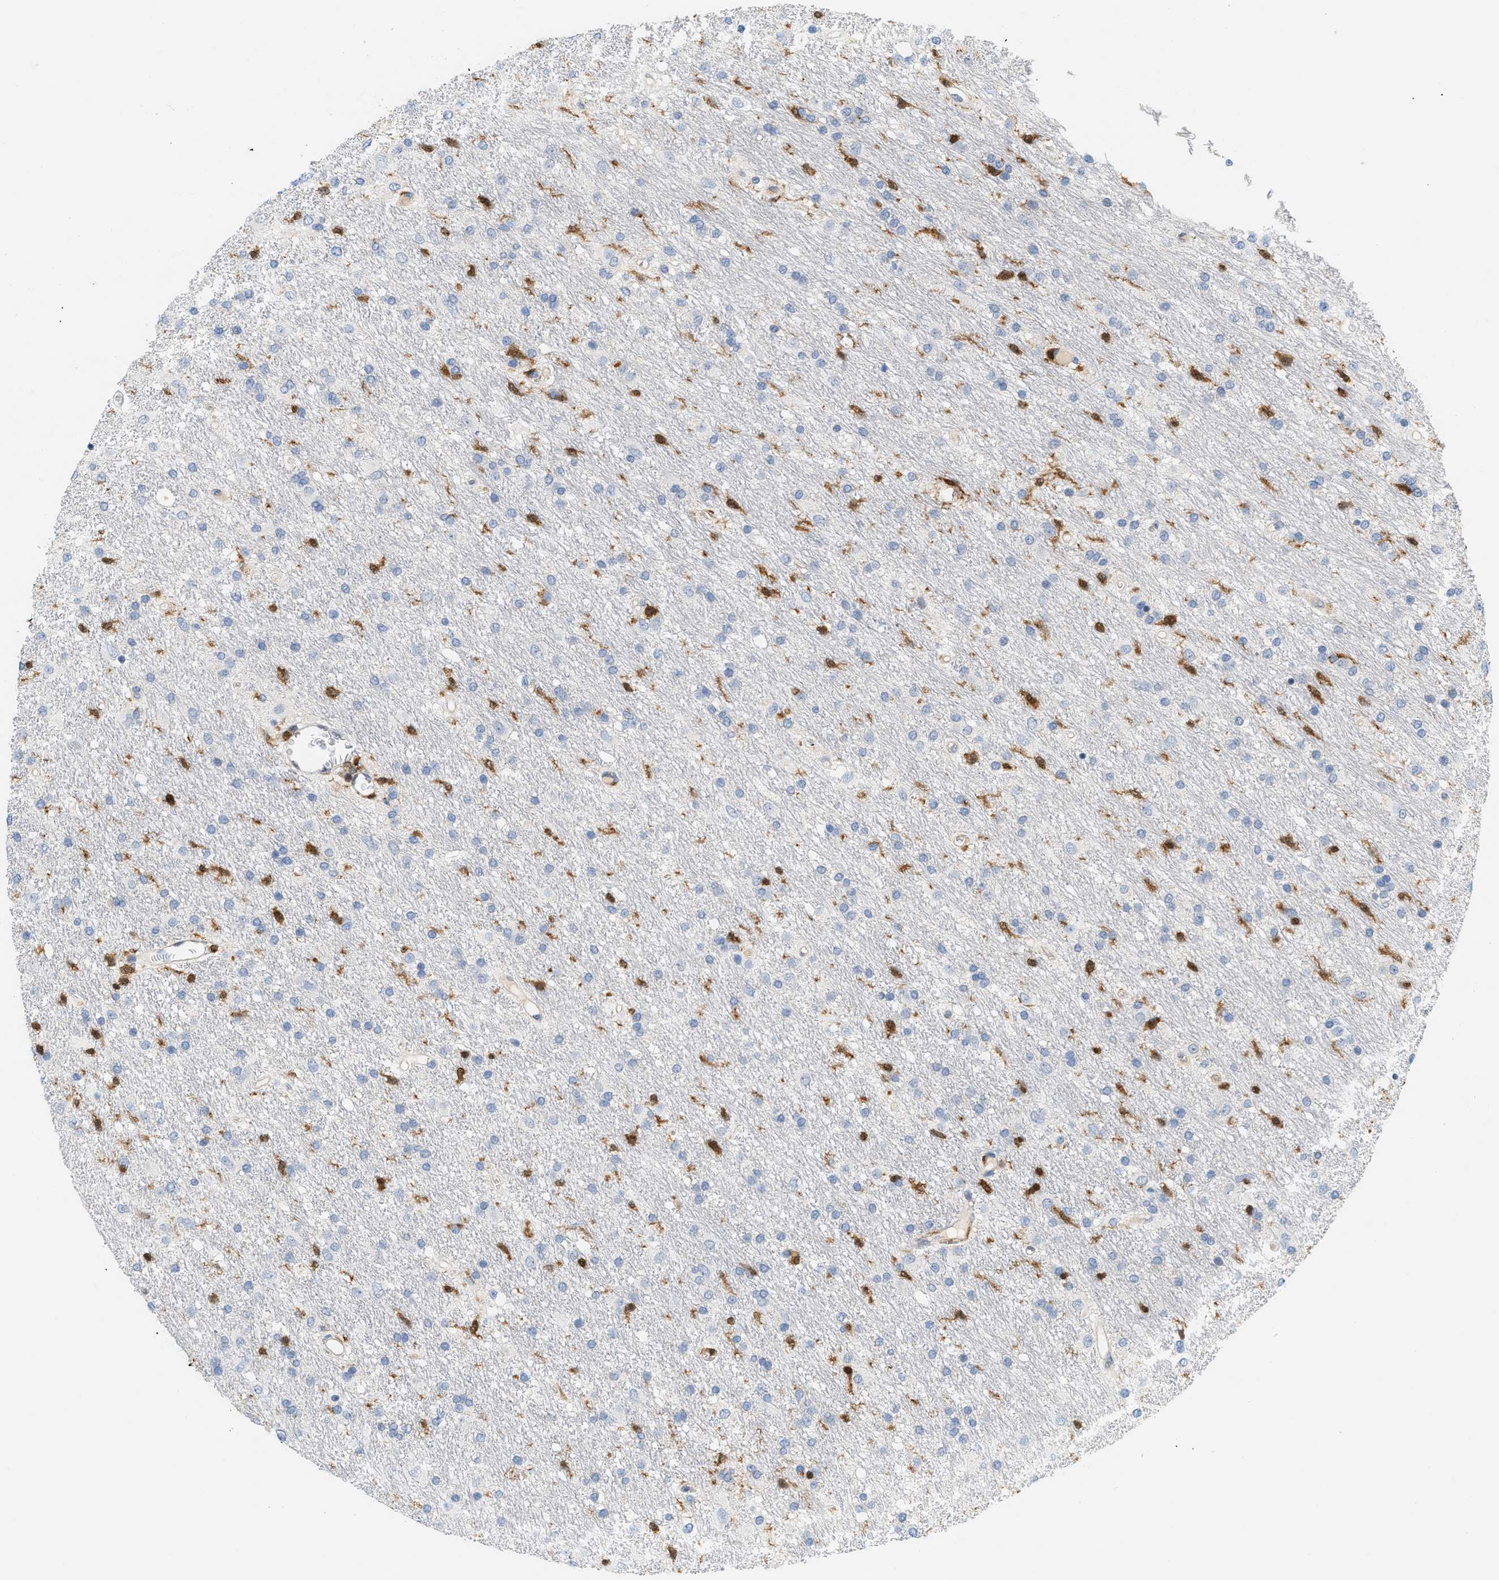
{"staining": {"intensity": "negative", "quantity": "none", "location": "none"}, "tissue": "glioma", "cell_type": "Tumor cells", "image_type": "cancer", "snomed": [{"axis": "morphology", "description": "Glioma, malignant, Low grade"}, {"axis": "topography", "description": "Brain"}], "caption": "Micrograph shows no significant protein positivity in tumor cells of glioma.", "gene": "PYCARD", "patient": {"sex": "male", "age": 77}}